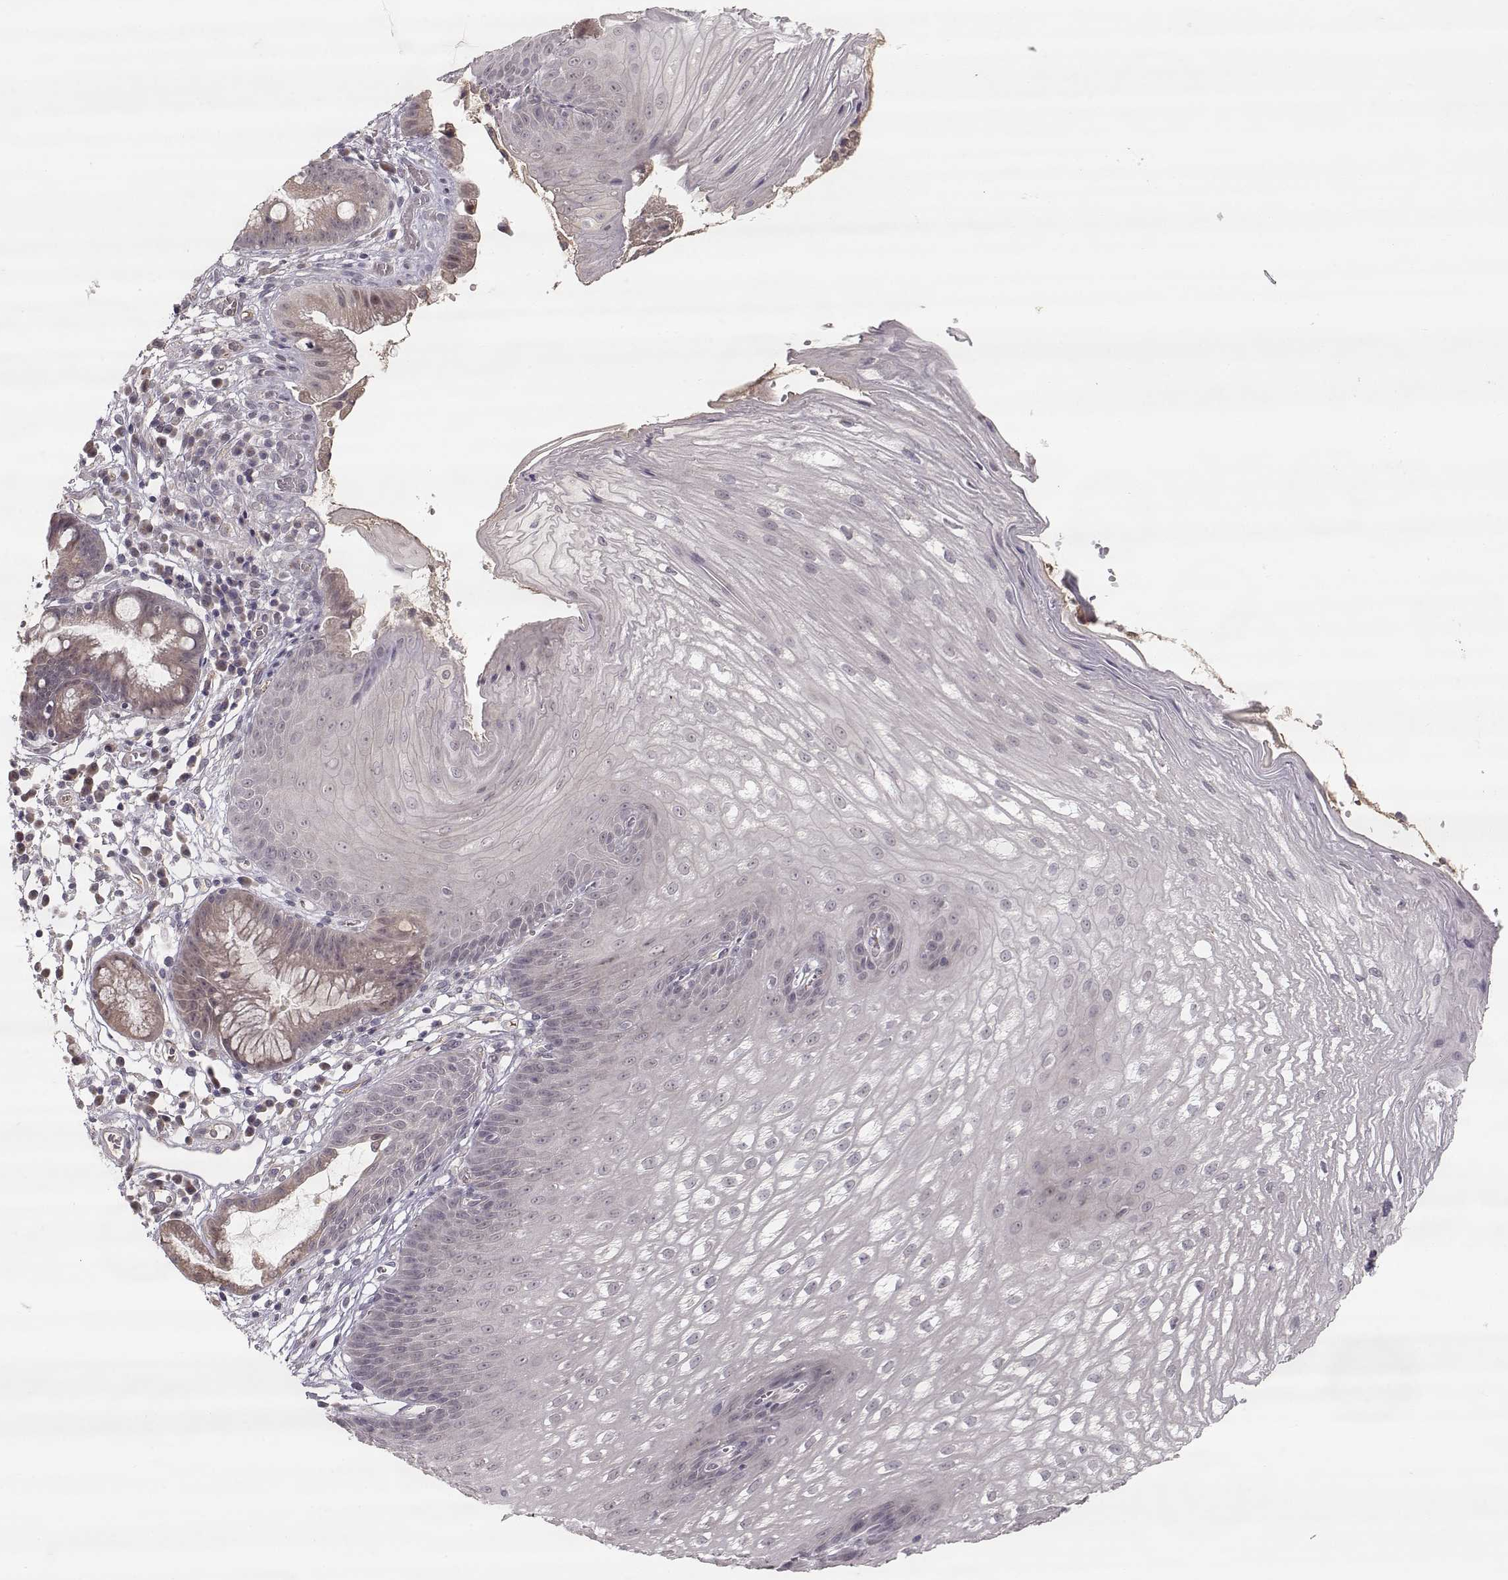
{"staining": {"intensity": "negative", "quantity": "none", "location": "none"}, "tissue": "esophagus", "cell_type": "Squamous epithelial cells", "image_type": "normal", "snomed": [{"axis": "morphology", "description": "Normal tissue, NOS"}, {"axis": "topography", "description": "Esophagus"}], "caption": "The immunohistochemistry (IHC) photomicrograph has no significant positivity in squamous epithelial cells of esophagus. (DAB immunohistochemistry (IHC), high magnification).", "gene": "PNMT", "patient": {"sex": "male", "age": 72}}